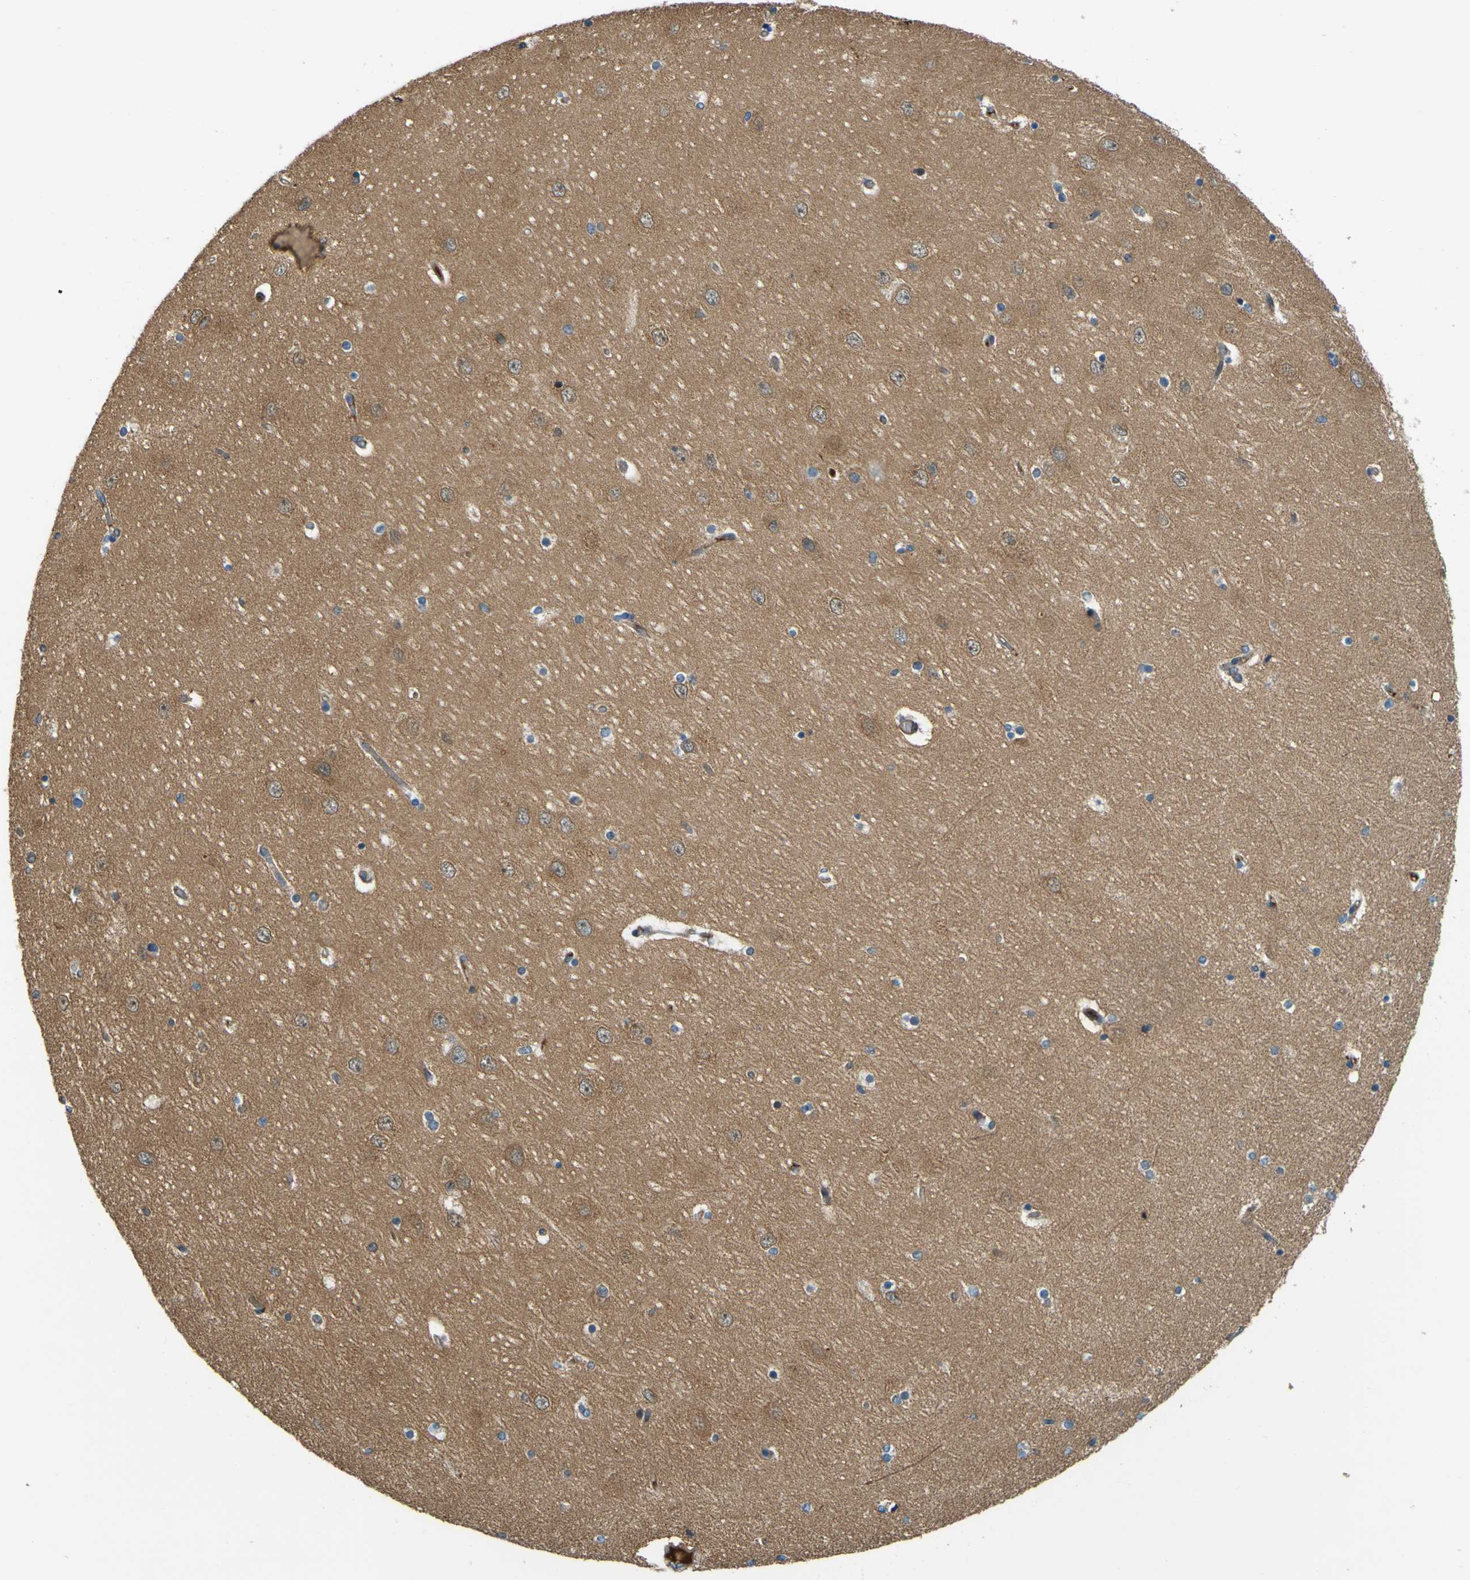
{"staining": {"intensity": "negative", "quantity": "none", "location": "none"}, "tissue": "hippocampus", "cell_type": "Glial cells", "image_type": "normal", "snomed": [{"axis": "morphology", "description": "Normal tissue, NOS"}, {"axis": "topography", "description": "Hippocampus"}], "caption": "This is an IHC image of normal human hippocampus. There is no expression in glial cells.", "gene": "LPCAT1", "patient": {"sex": "female", "age": 54}}